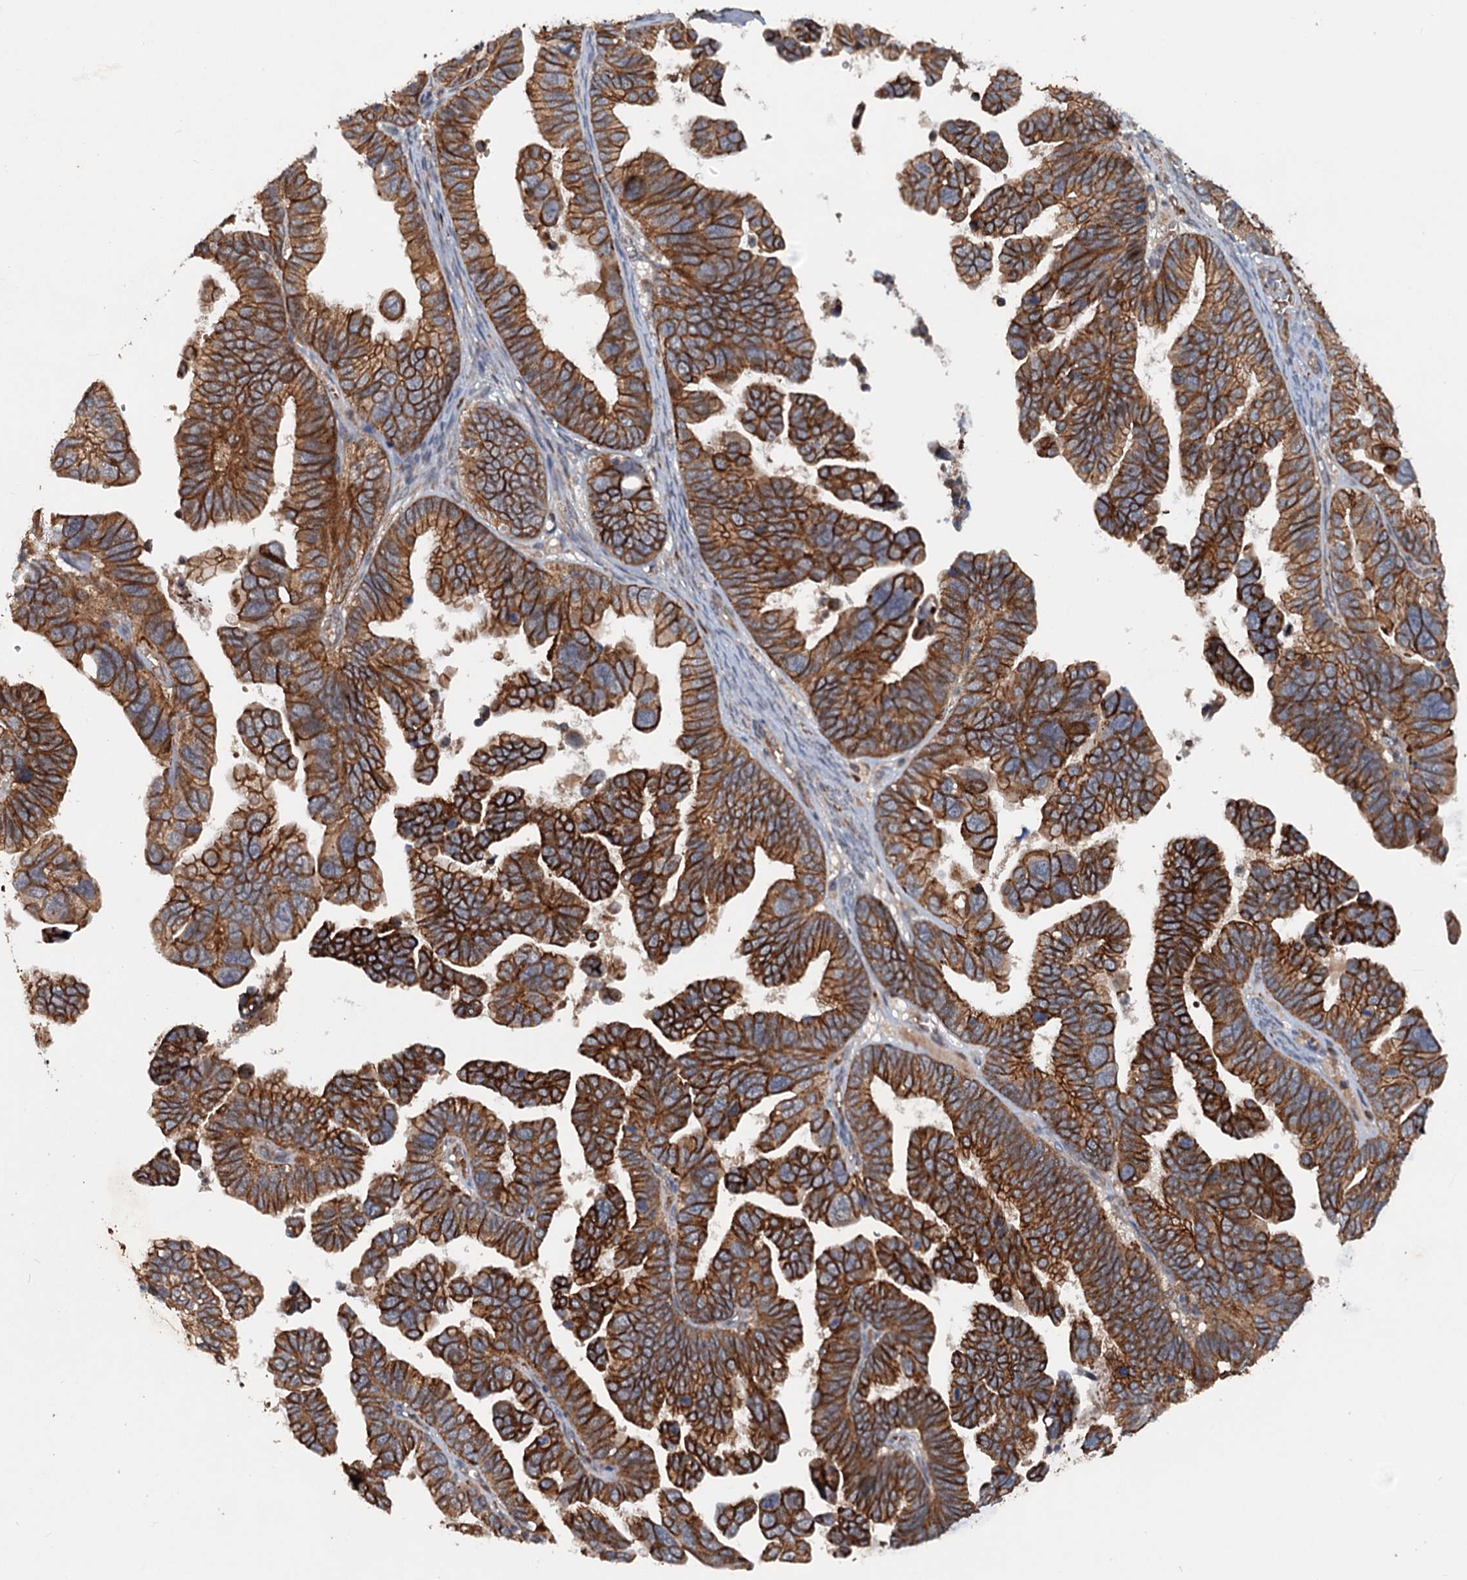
{"staining": {"intensity": "strong", "quantity": ">75%", "location": "cytoplasmic/membranous"}, "tissue": "ovarian cancer", "cell_type": "Tumor cells", "image_type": "cancer", "snomed": [{"axis": "morphology", "description": "Cystadenocarcinoma, serous, NOS"}, {"axis": "topography", "description": "Ovary"}], "caption": "IHC (DAB (3,3'-diaminobenzidine)) staining of serous cystadenocarcinoma (ovarian) demonstrates strong cytoplasmic/membranous protein positivity in approximately >75% of tumor cells.", "gene": "N4BP2L2", "patient": {"sex": "female", "age": 56}}